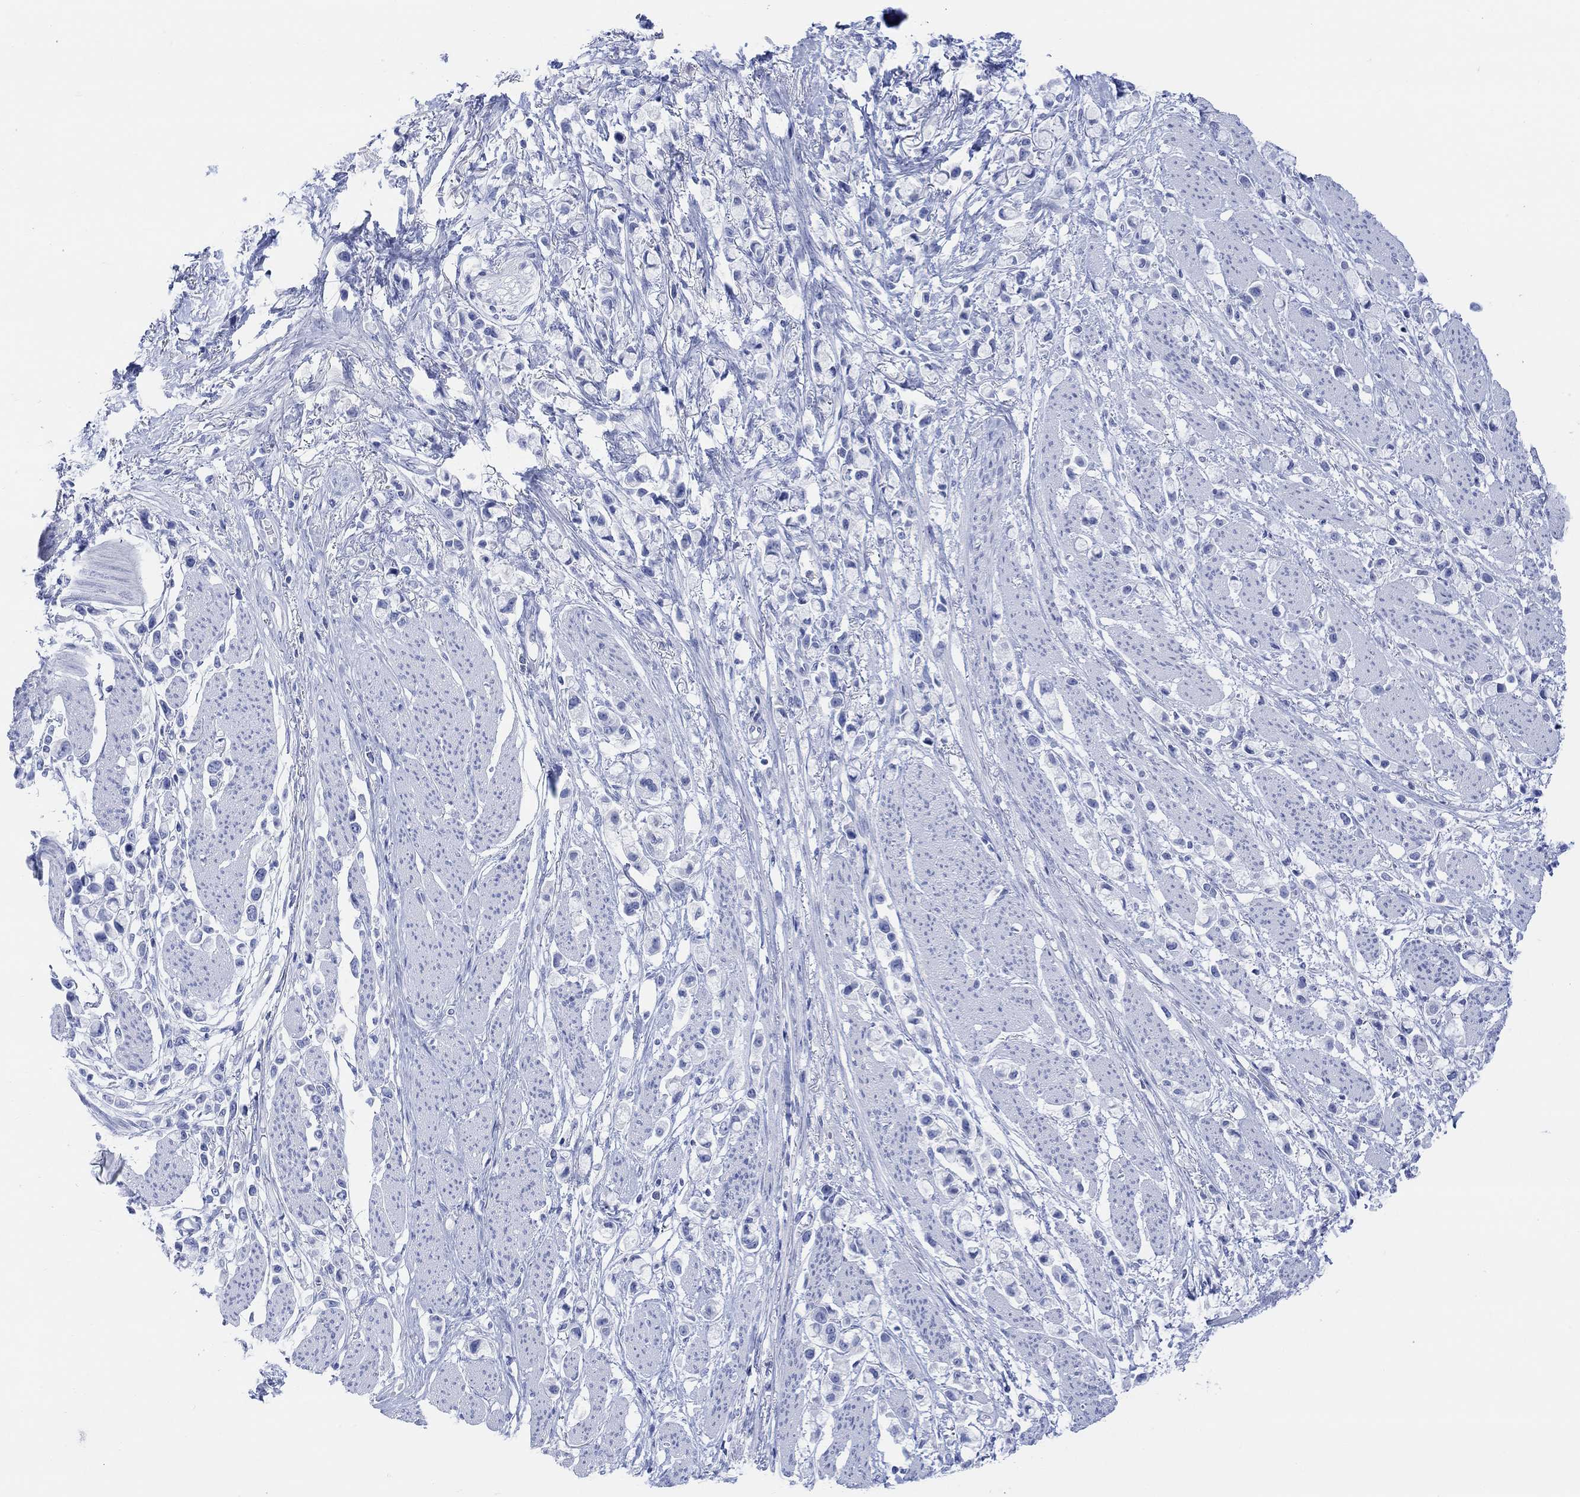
{"staining": {"intensity": "negative", "quantity": "none", "location": "none"}, "tissue": "stomach cancer", "cell_type": "Tumor cells", "image_type": "cancer", "snomed": [{"axis": "morphology", "description": "Adenocarcinoma, NOS"}, {"axis": "topography", "description": "Stomach"}], "caption": "An image of stomach adenocarcinoma stained for a protein displays no brown staining in tumor cells. (Brightfield microscopy of DAB (3,3'-diaminobenzidine) immunohistochemistry at high magnification).", "gene": "GNG13", "patient": {"sex": "female", "age": 81}}